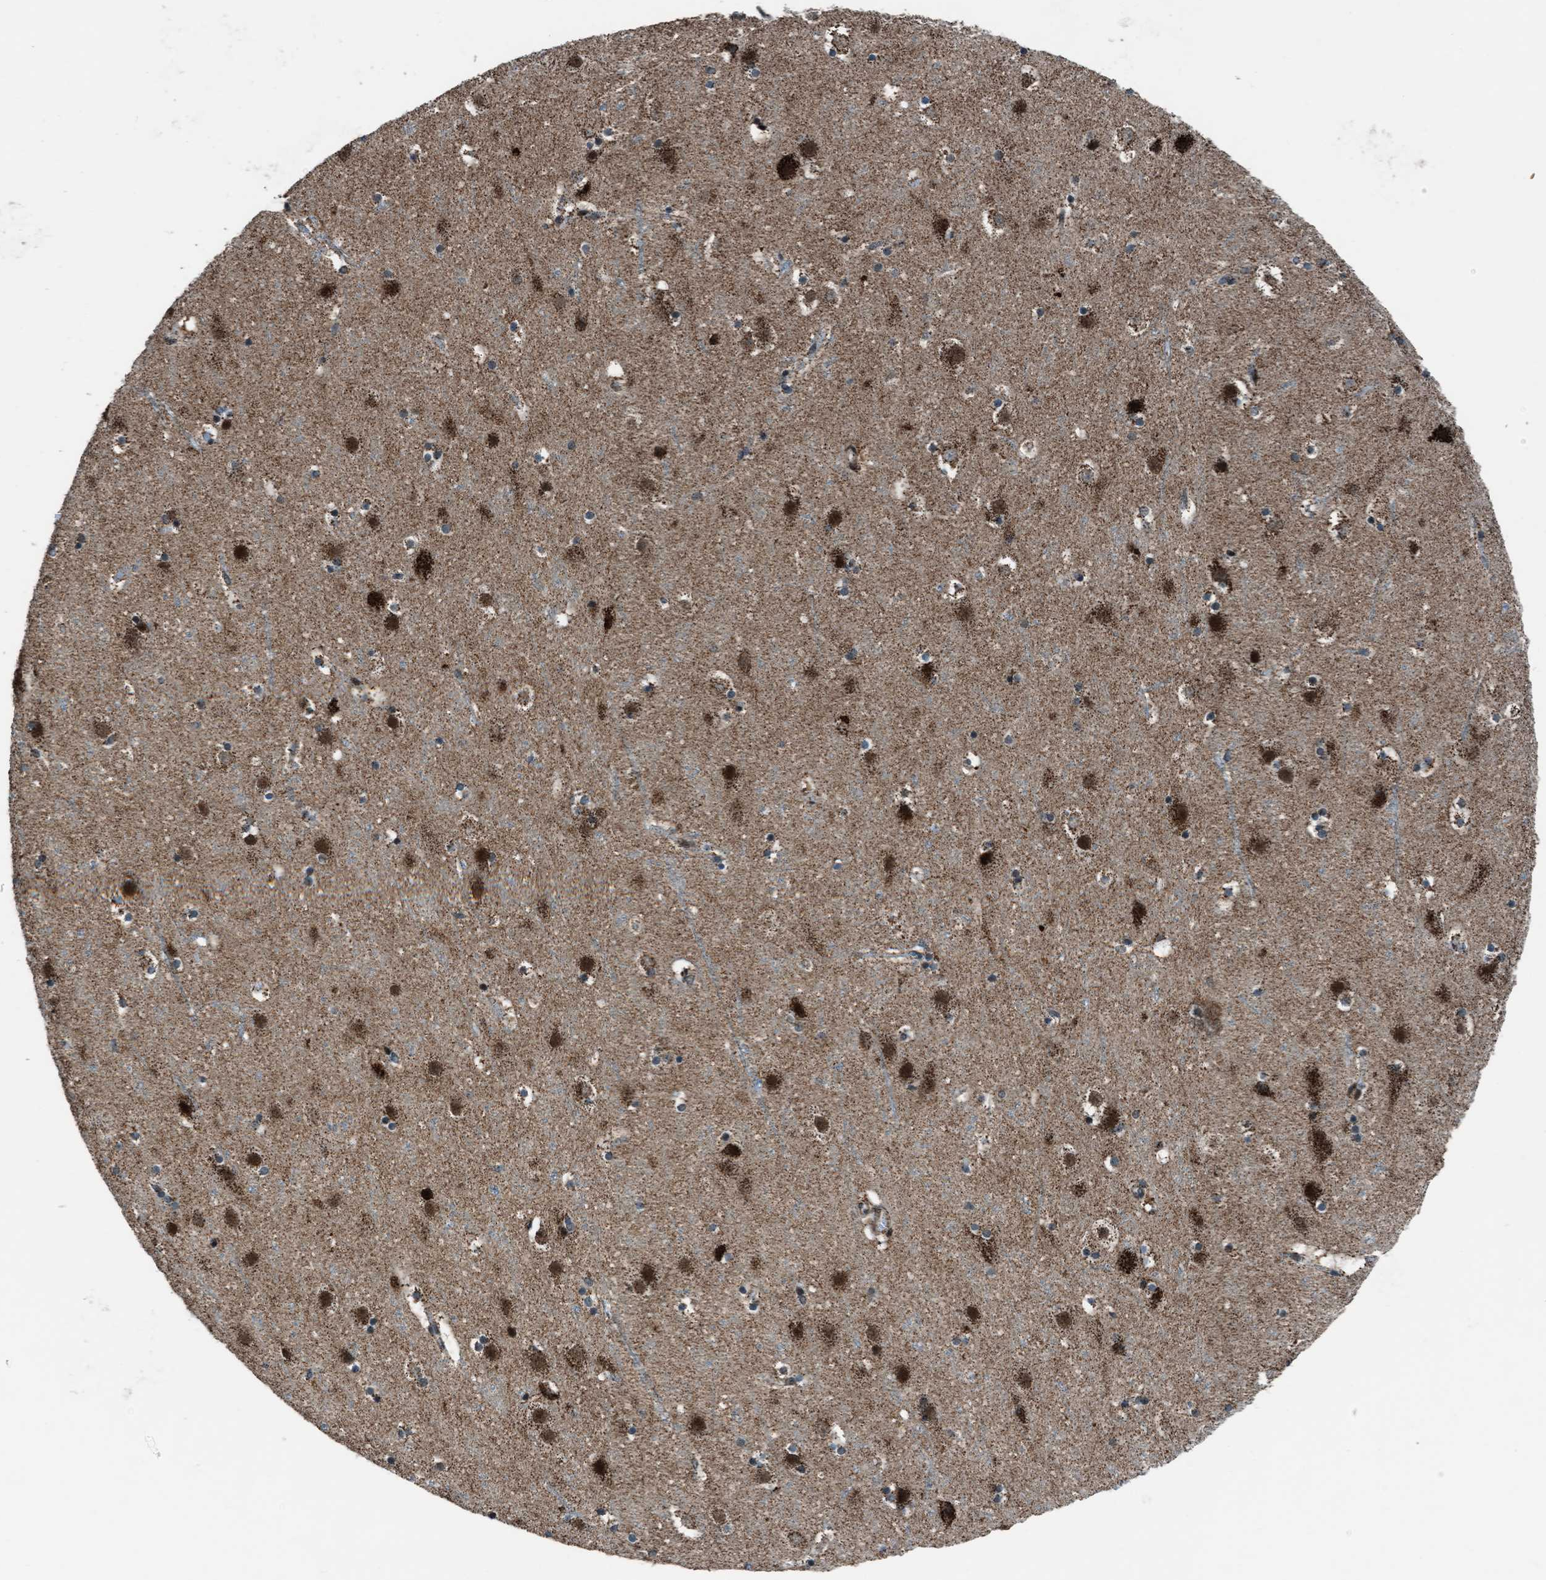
{"staining": {"intensity": "weak", "quantity": ">75%", "location": "cytoplasmic/membranous"}, "tissue": "cerebral cortex", "cell_type": "Endothelial cells", "image_type": "normal", "snomed": [{"axis": "morphology", "description": "Normal tissue, NOS"}, {"axis": "topography", "description": "Cerebral cortex"}], "caption": "Immunohistochemistry (IHC) (DAB) staining of unremarkable cerebral cortex displays weak cytoplasmic/membranous protein expression in approximately >75% of endothelial cells. The protein is stained brown, and the nuclei are stained in blue (DAB (3,3'-diaminobenzidine) IHC with brightfield microscopy, high magnification).", "gene": "MORC3", "patient": {"sex": "male", "age": 45}}